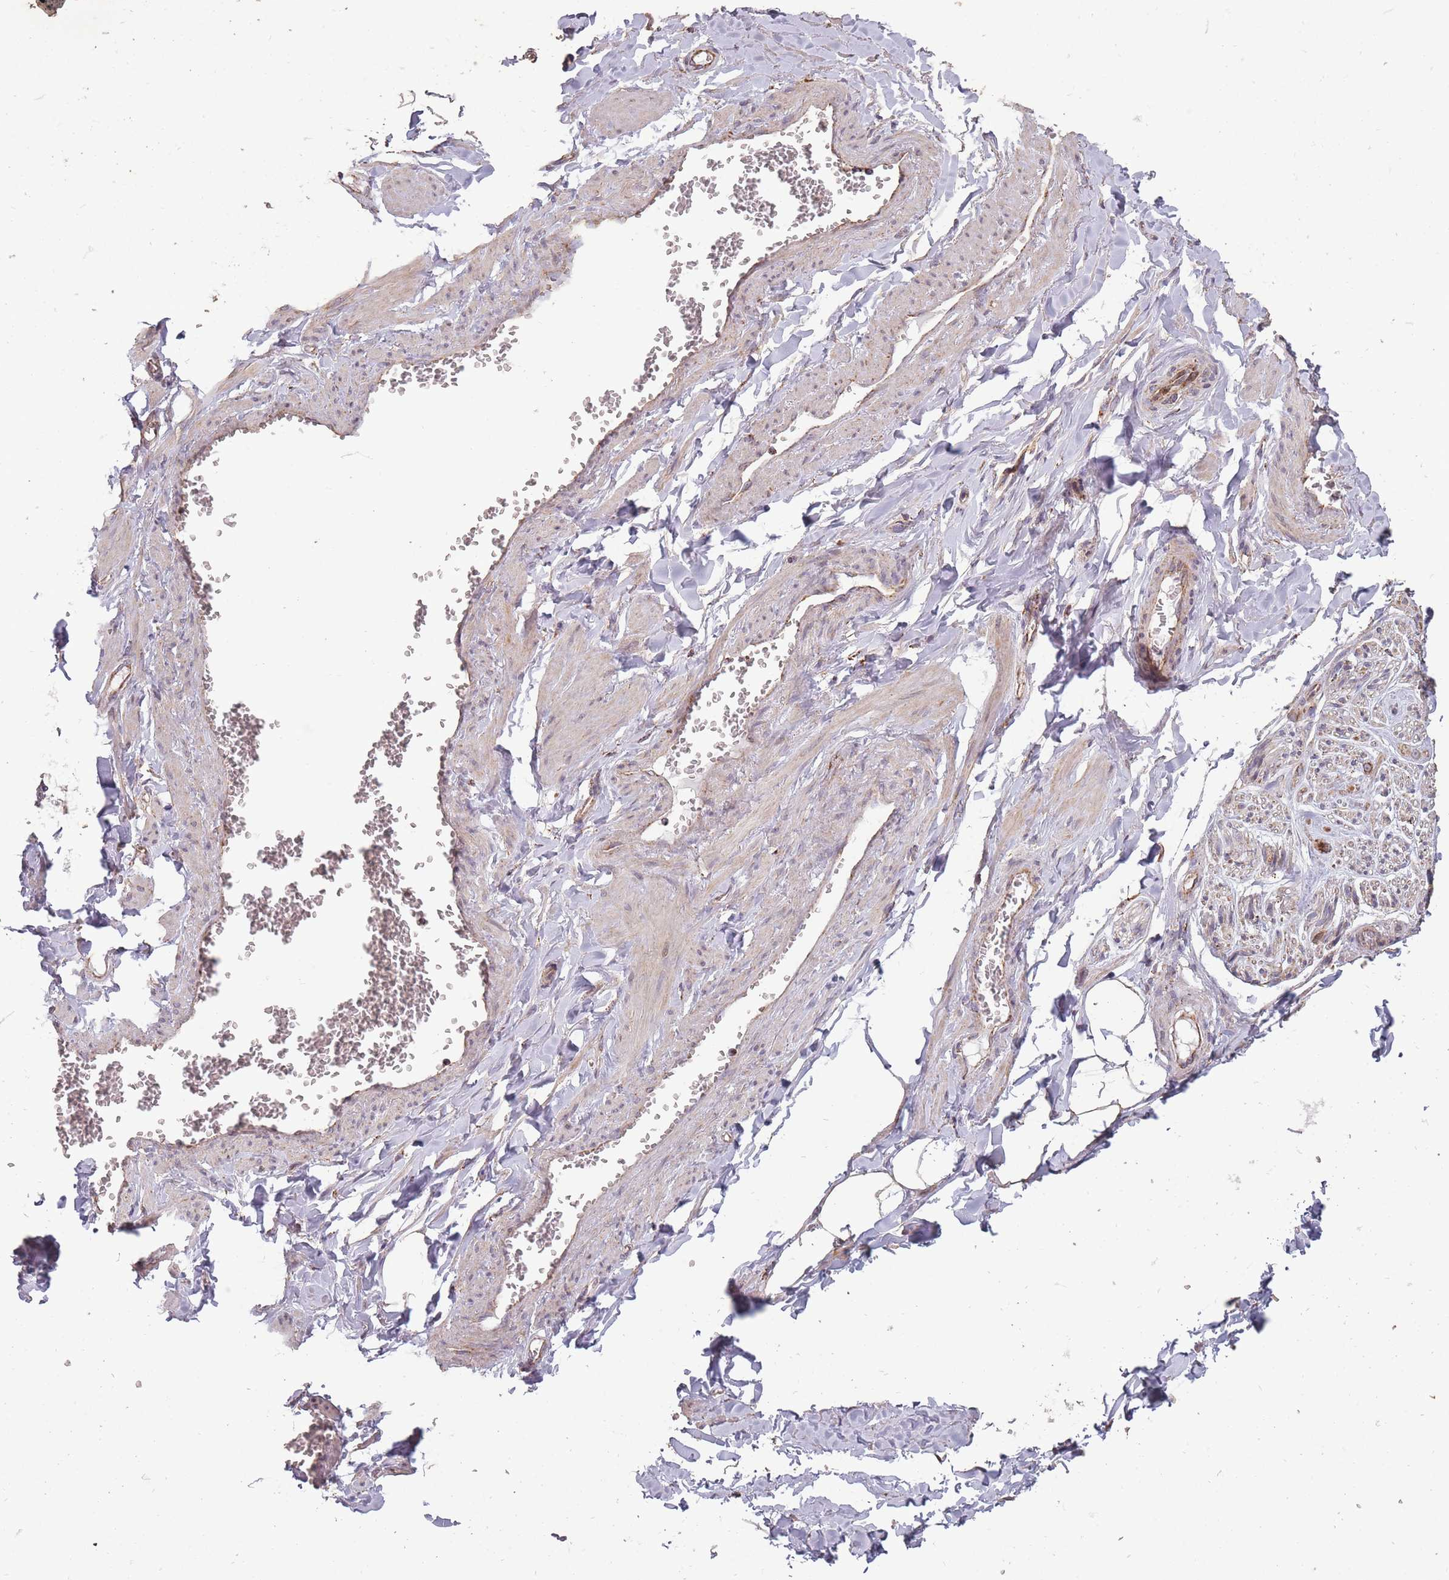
{"staining": {"intensity": "moderate", "quantity": ">75%", "location": "cytoplasmic/membranous"}, "tissue": "adipose tissue", "cell_type": "Adipocytes", "image_type": "normal", "snomed": [{"axis": "morphology", "description": "Normal tissue, NOS"}, {"axis": "topography", "description": "Soft tissue"}, {"axis": "topography", "description": "Adipose tissue"}, {"axis": "topography", "description": "Vascular tissue"}, {"axis": "topography", "description": "Peripheral nerve tissue"}], "caption": "A photomicrograph of adipose tissue stained for a protein reveals moderate cytoplasmic/membranous brown staining in adipocytes. Using DAB (brown) and hematoxylin (blue) stains, captured at high magnification using brightfield microscopy.", "gene": "CNOT8", "patient": {"sex": "male", "age": 46}}